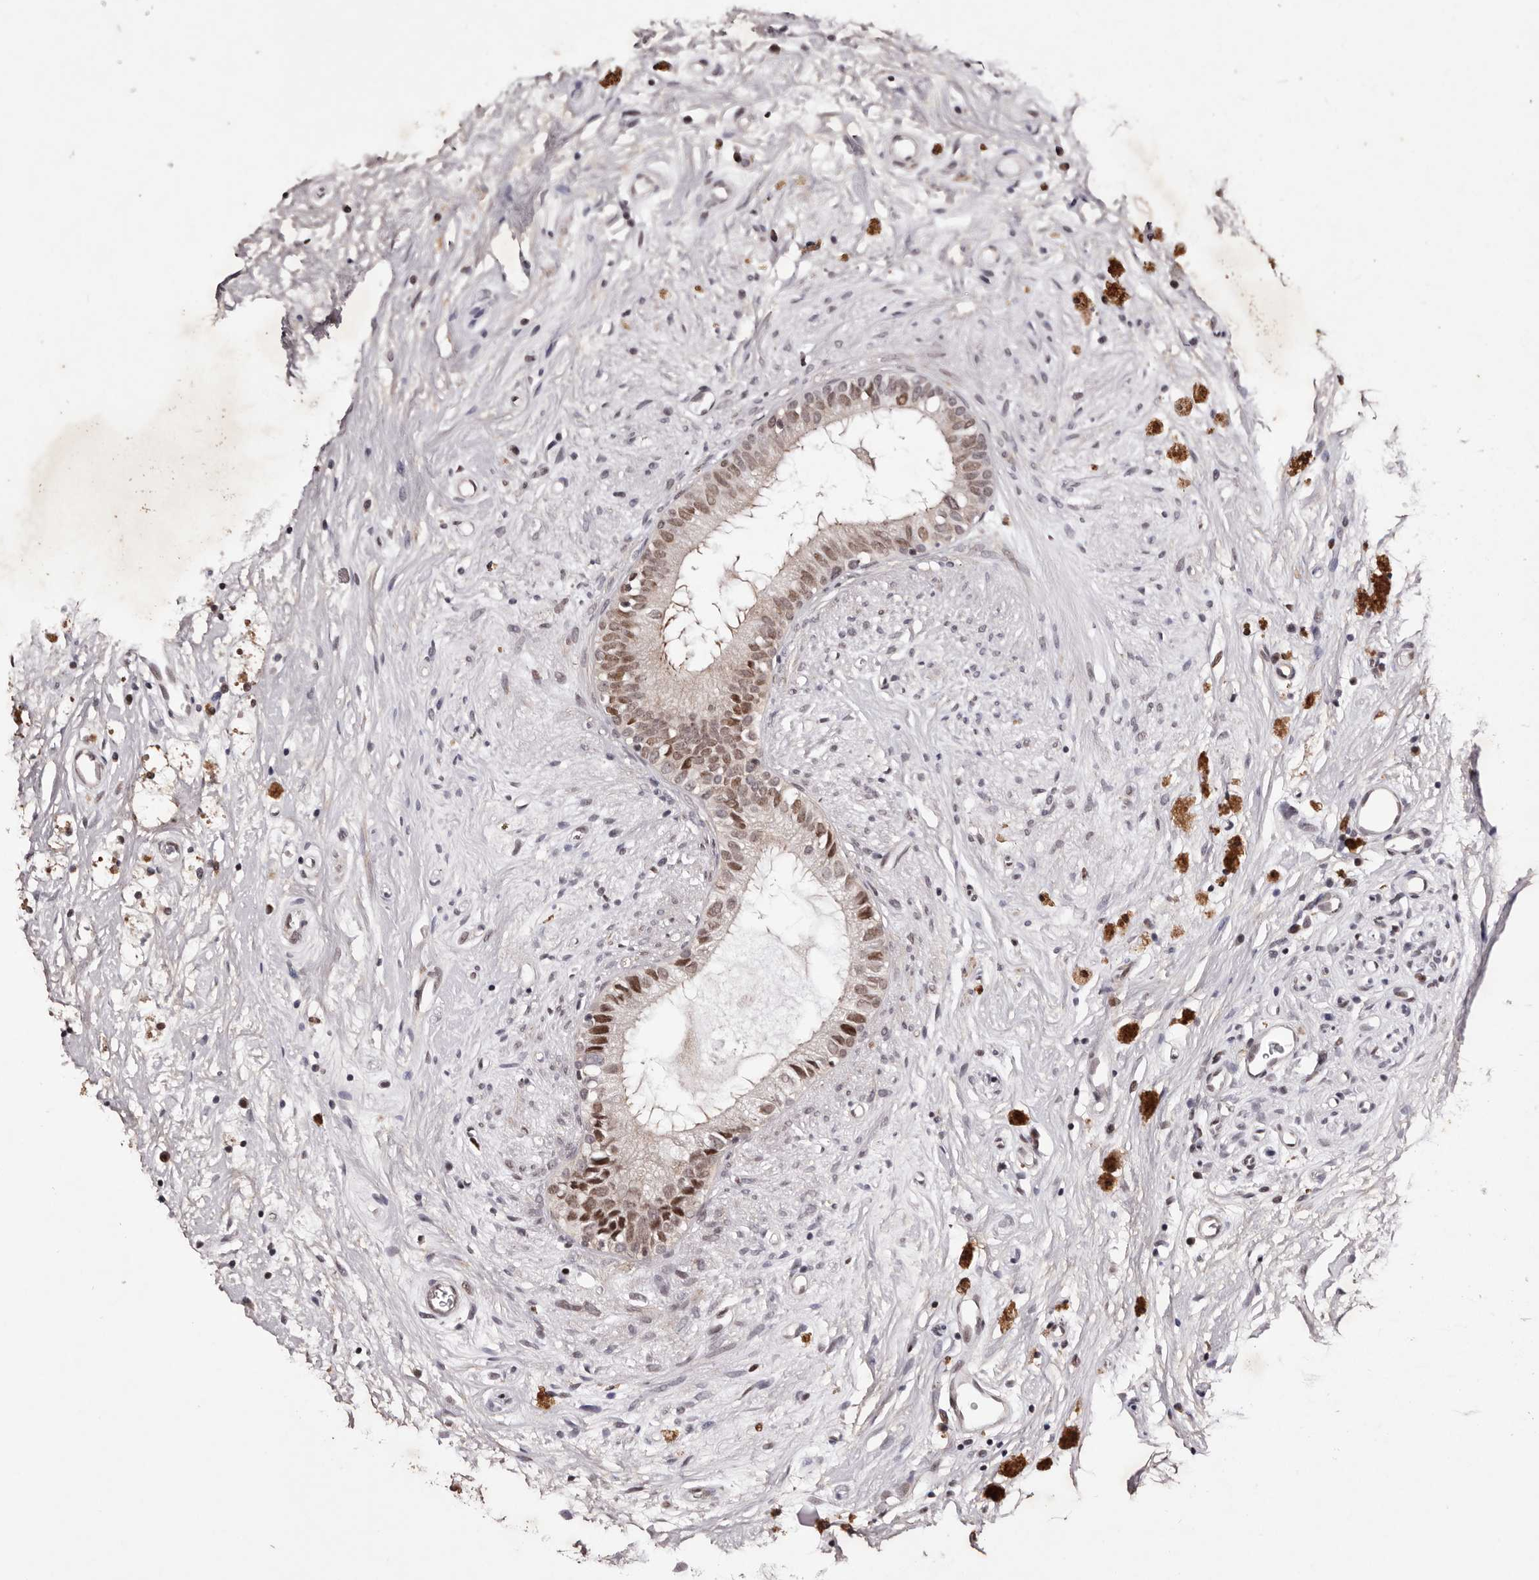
{"staining": {"intensity": "moderate", "quantity": ">75%", "location": "nuclear"}, "tissue": "epididymis", "cell_type": "Glandular cells", "image_type": "normal", "snomed": [{"axis": "morphology", "description": "Normal tissue, NOS"}, {"axis": "topography", "description": "Epididymis"}], "caption": "DAB immunohistochemical staining of benign human epididymis shows moderate nuclear protein positivity in approximately >75% of glandular cells.", "gene": "FBXO5", "patient": {"sex": "male", "age": 80}}